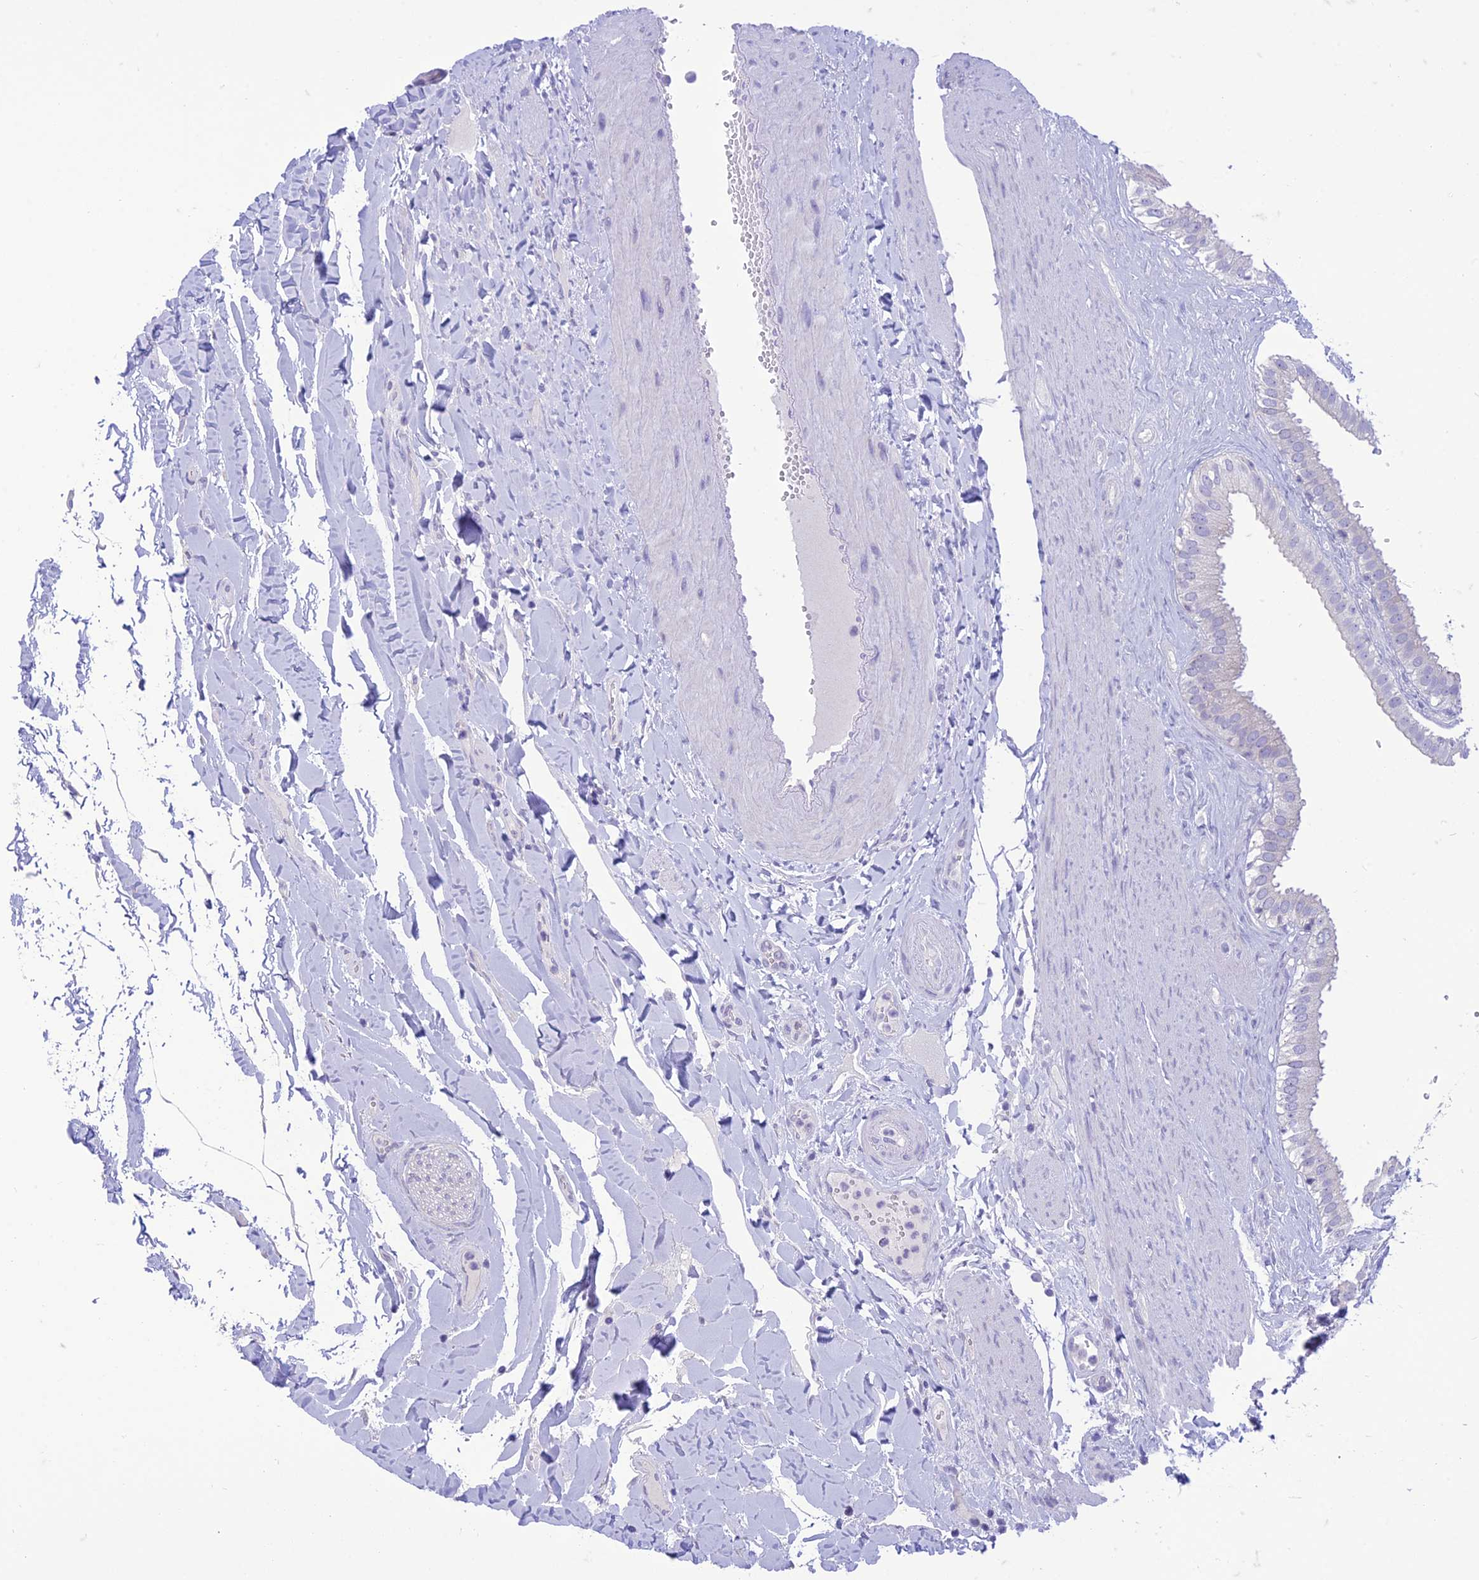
{"staining": {"intensity": "negative", "quantity": "none", "location": "none"}, "tissue": "gallbladder", "cell_type": "Glandular cells", "image_type": "normal", "snomed": [{"axis": "morphology", "description": "Normal tissue, NOS"}, {"axis": "topography", "description": "Gallbladder"}], "caption": "IHC photomicrograph of benign gallbladder: human gallbladder stained with DAB shows no significant protein positivity in glandular cells. (Brightfield microscopy of DAB (3,3'-diaminobenzidine) IHC at high magnification).", "gene": "DHDH", "patient": {"sex": "female", "age": 61}}